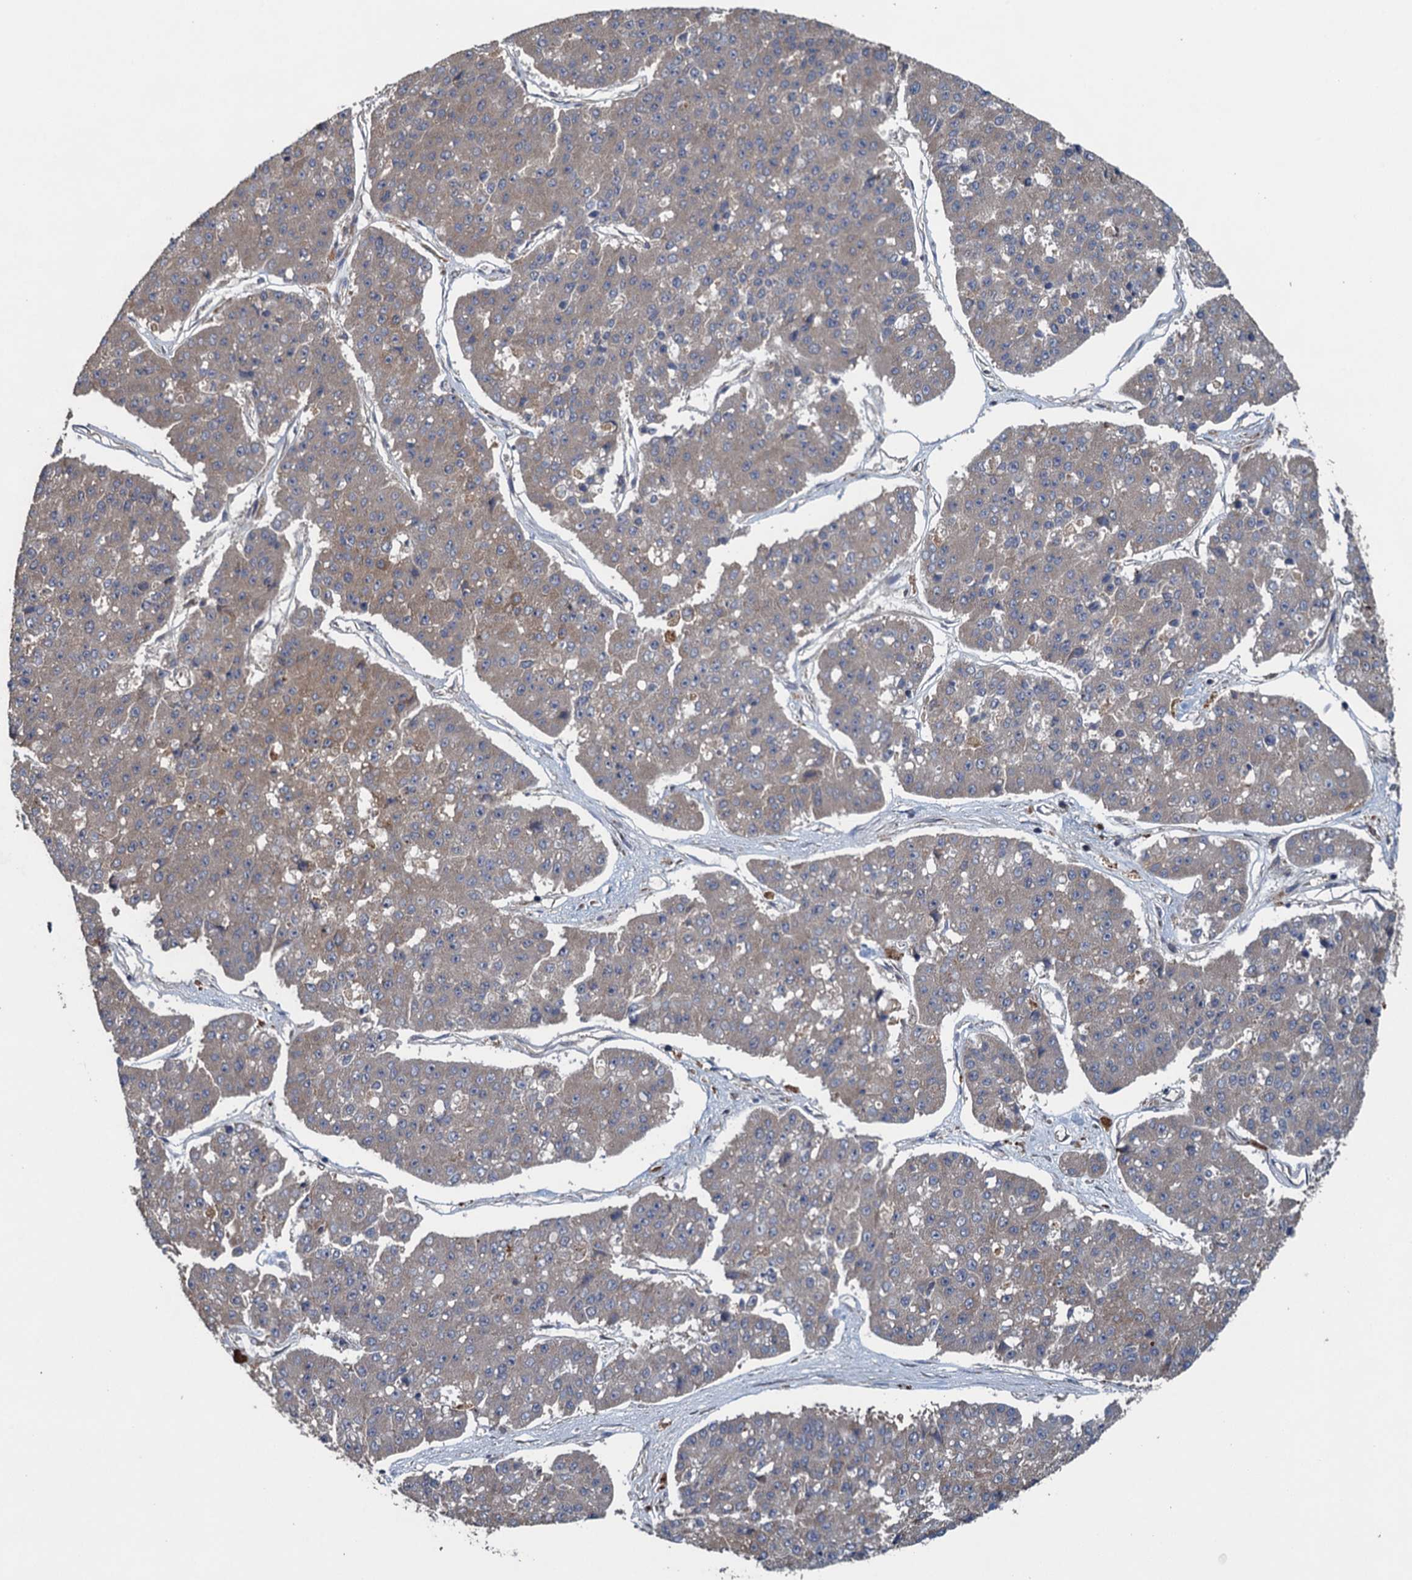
{"staining": {"intensity": "weak", "quantity": "<25%", "location": "cytoplasmic/membranous"}, "tissue": "pancreatic cancer", "cell_type": "Tumor cells", "image_type": "cancer", "snomed": [{"axis": "morphology", "description": "Adenocarcinoma, NOS"}, {"axis": "topography", "description": "Pancreas"}], "caption": "This is an immunohistochemistry image of human pancreatic cancer (adenocarcinoma). There is no expression in tumor cells.", "gene": "CNTN5", "patient": {"sex": "male", "age": 50}}